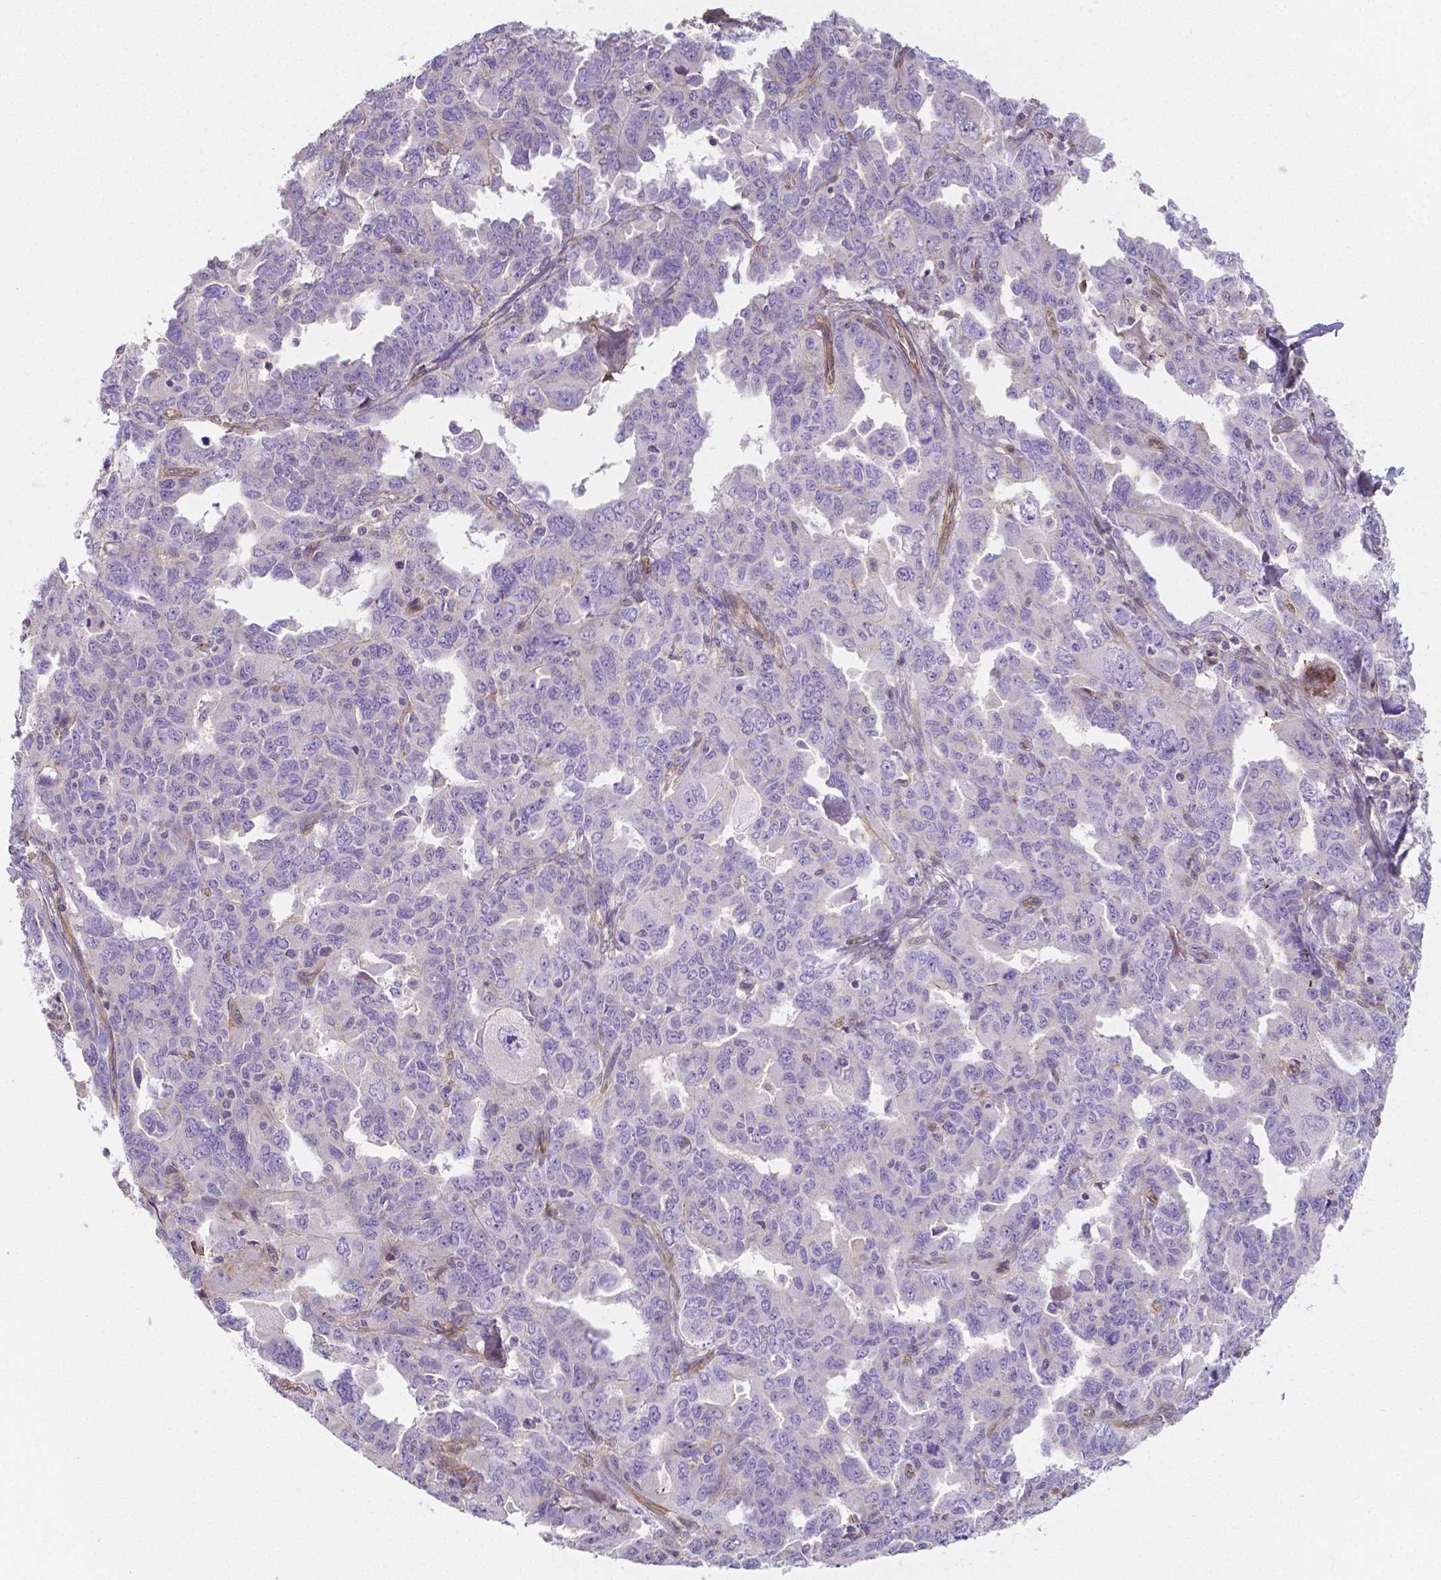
{"staining": {"intensity": "negative", "quantity": "none", "location": "none"}, "tissue": "ovarian cancer", "cell_type": "Tumor cells", "image_type": "cancer", "snomed": [{"axis": "morphology", "description": "Adenocarcinoma, NOS"}, {"axis": "morphology", "description": "Carcinoma, endometroid"}, {"axis": "topography", "description": "Ovary"}], "caption": "Tumor cells are negative for brown protein staining in ovarian cancer (adenocarcinoma).", "gene": "CRMP1", "patient": {"sex": "female", "age": 72}}